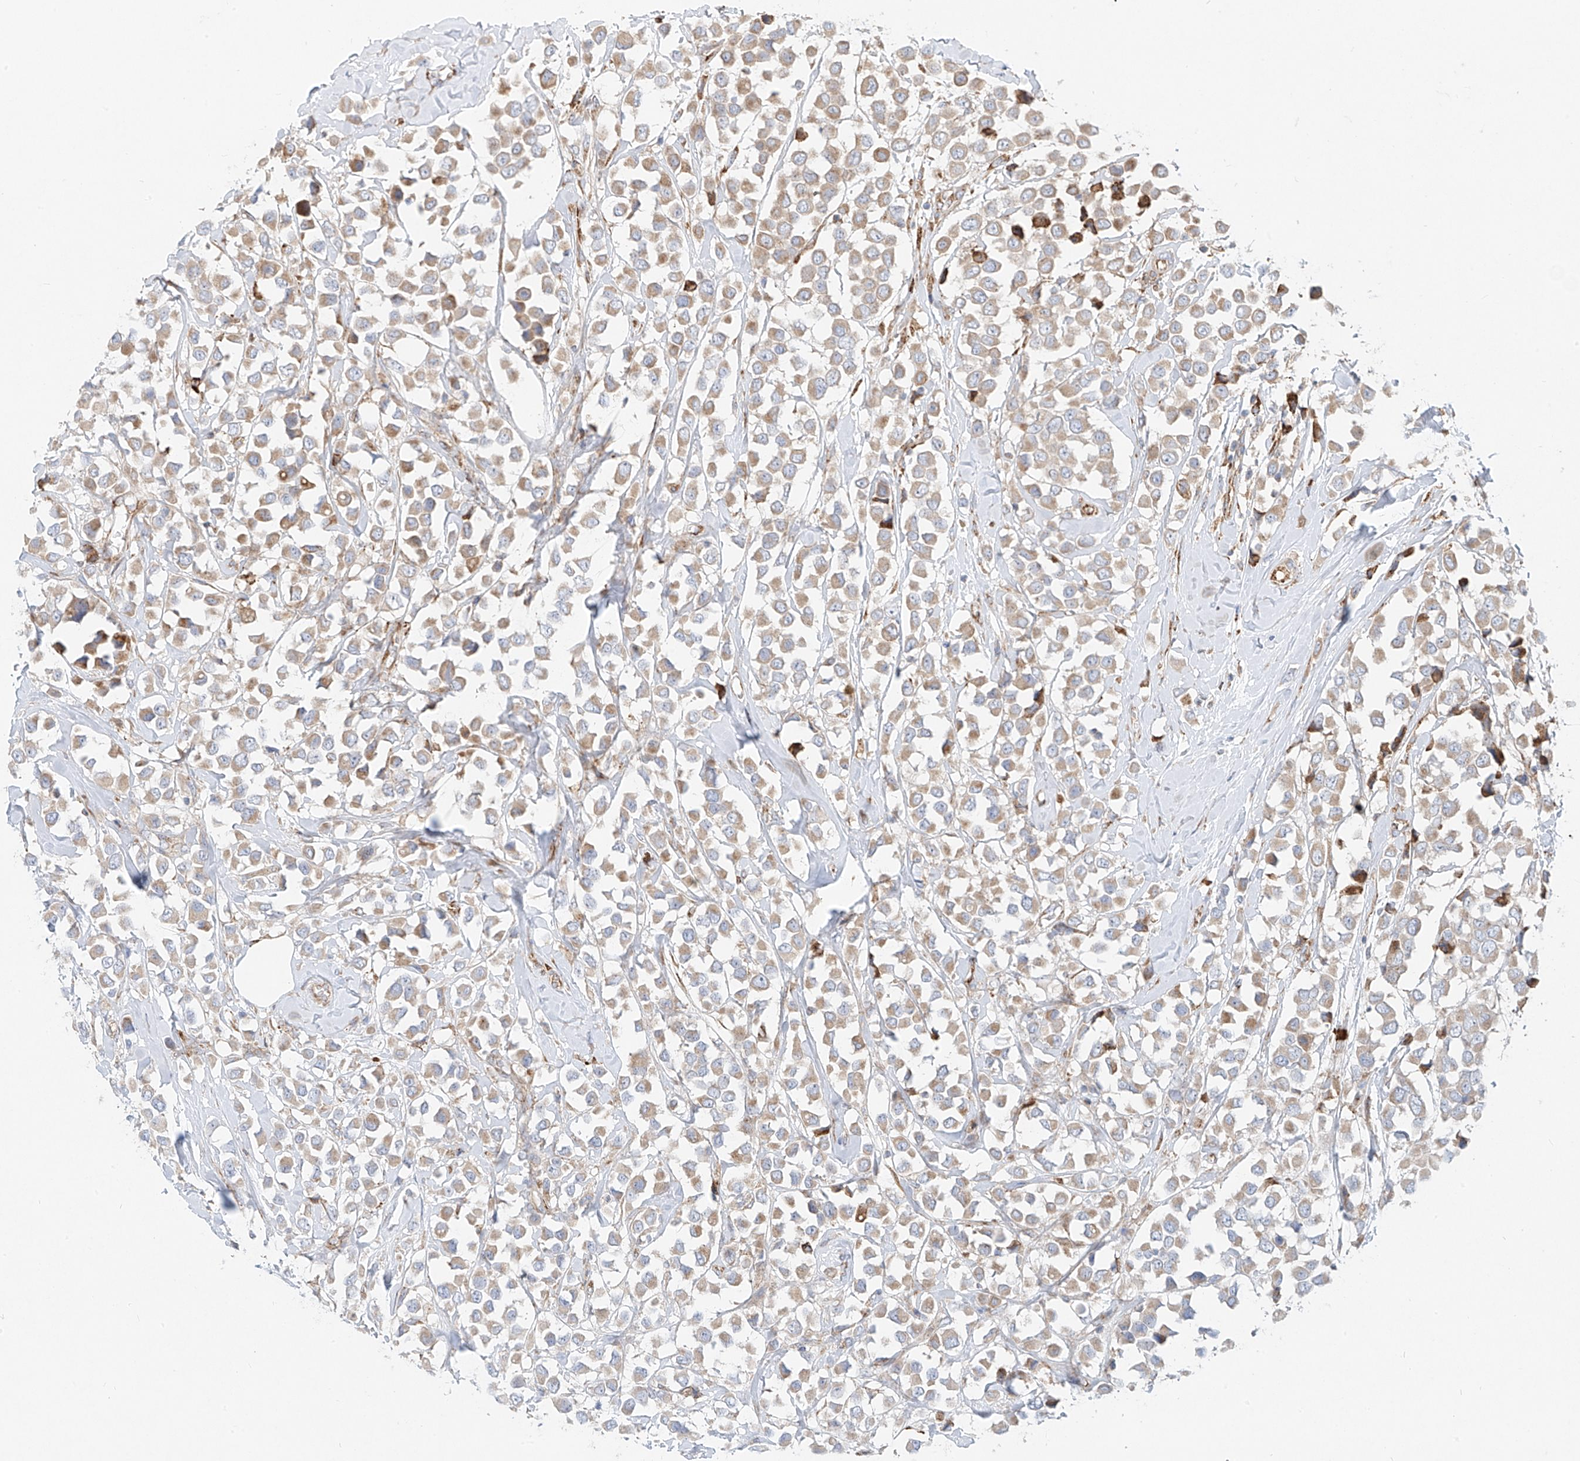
{"staining": {"intensity": "weak", "quantity": ">75%", "location": "cytoplasmic/membranous"}, "tissue": "breast cancer", "cell_type": "Tumor cells", "image_type": "cancer", "snomed": [{"axis": "morphology", "description": "Duct carcinoma"}, {"axis": "topography", "description": "Breast"}], "caption": "Protein expression analysis of breast intraductal carcinoma shows weak cytoplasmic/membranous positivity in approximately >75% of tumor cells.", "gene": "EIPR1", "patient": {"sex": "female", "age": 61}}